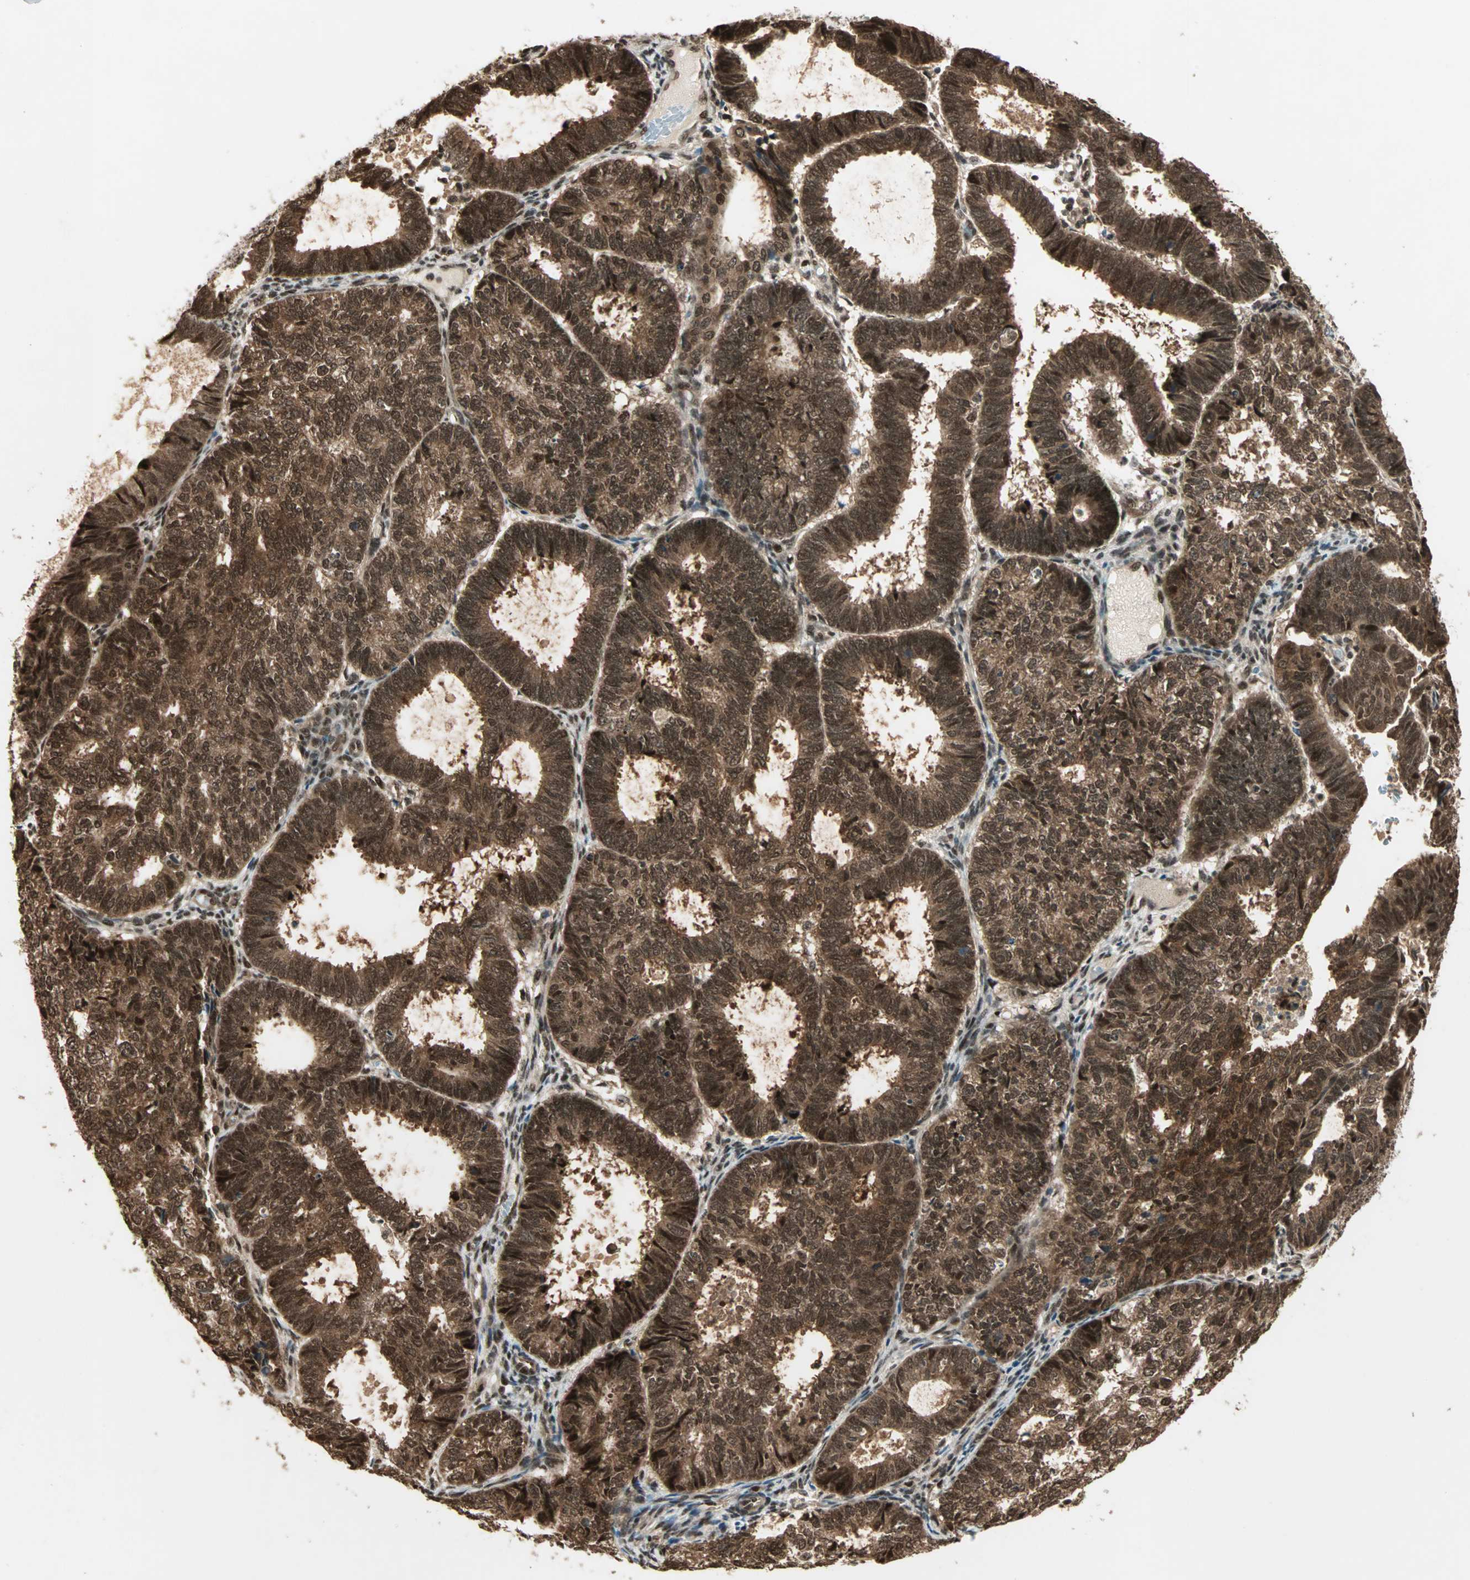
{"staining": {"intensity": "strong", "quantity": ">75%", "location": "cytoplasmic/membranous,nuclear"}, "tissue": "endometrial cancer", "cell_type": "Tumor cells", "image_type": "cancer", "snomed": [{"axis": "morphology", "description": "Adenocarcinoma, NOS"}, {"axis": "topography", "description": "Uterus"}], "caption": "Immunohistochemistry (IHC) of human endometrial adenocarcinoma shows high levels of strong cytoplasmic/membranous and nuclear staining in about >75% of tumor cells.", "gene": "ZNF44", "patient": {"sex": "female", "age": 60}}